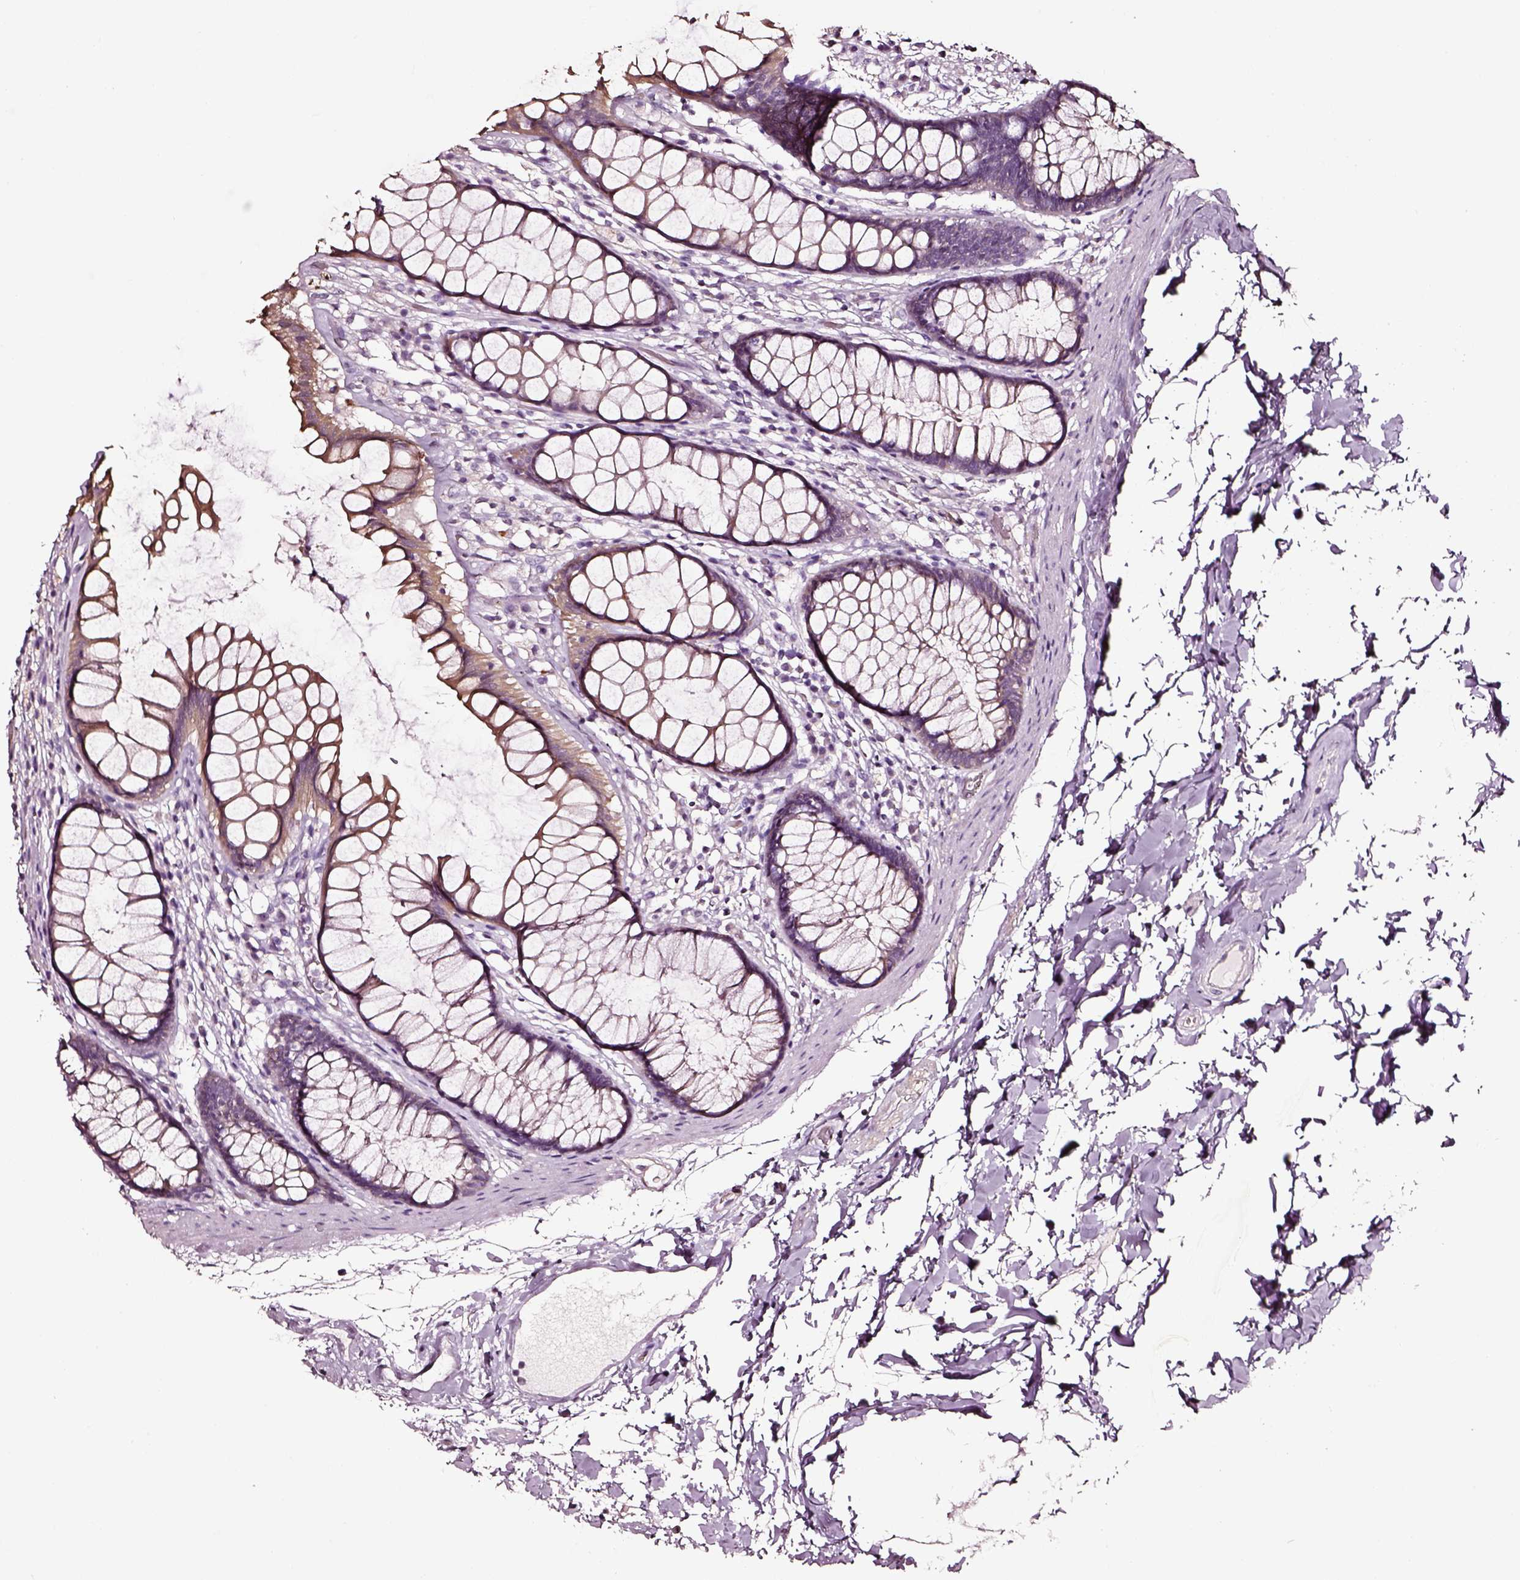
{"staining": {"intensity": "weak", "quantity": "<25%", "location": "cytoplasmic/membranous"}, "tissue": "rectum", "cell_type": "Glandular cells", "image_type": "normal", "snomed": [{"axis": "morphology", "description": "Normal tissue, NOS"}, {"axis": "topography", "description": "Rectum"}], "caption": "This is an immunohistochemistry histopathology image of normal rectum. There is no positivity in glandular cells.", "gene": "AADAT", "patient": {"sex": "male", "age": 72}}